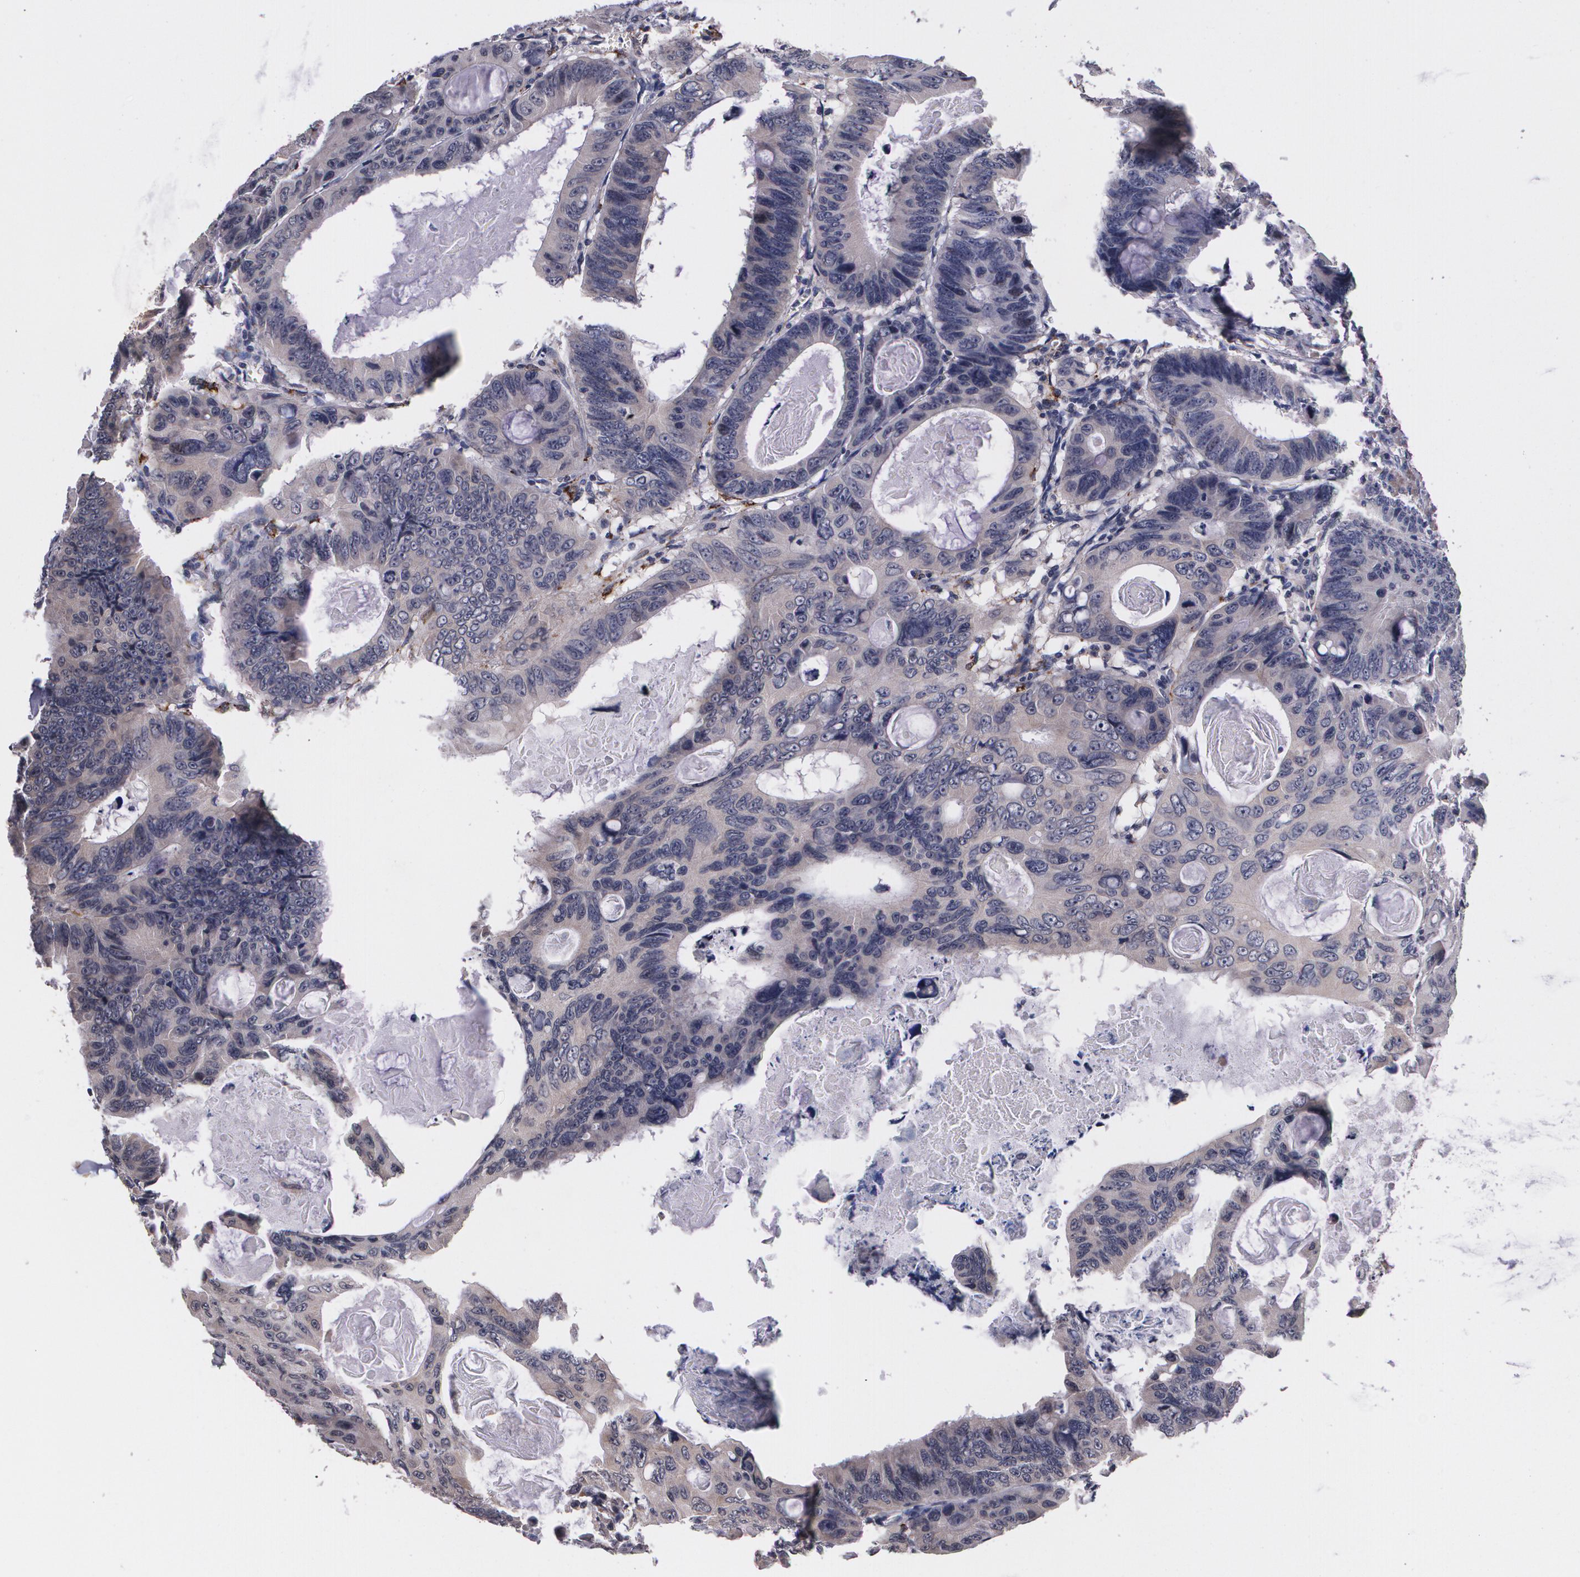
{"staining": {"intensity": "weak", "quantity": "25%-75%", "location": "cytoplasmic/membranous"}, "tissue": "colorectal cancer", "cell_type": "Tumor cells", "image_type": "cancer", "snomed": [{"axis": "morphology", "description": "Adenocarcinoma, NOS"}, {"axis": "topography", "description": "Colon"}], "caption": "Protein staining of colorectal cancer (adenocarcinoma) tissue exhibits weak cytoplasmic/membranous positivity in approximately 25%-75% of tumor cells.", "gene": "IFNGR2", "patient": {"sex": "female", "age": 55}}